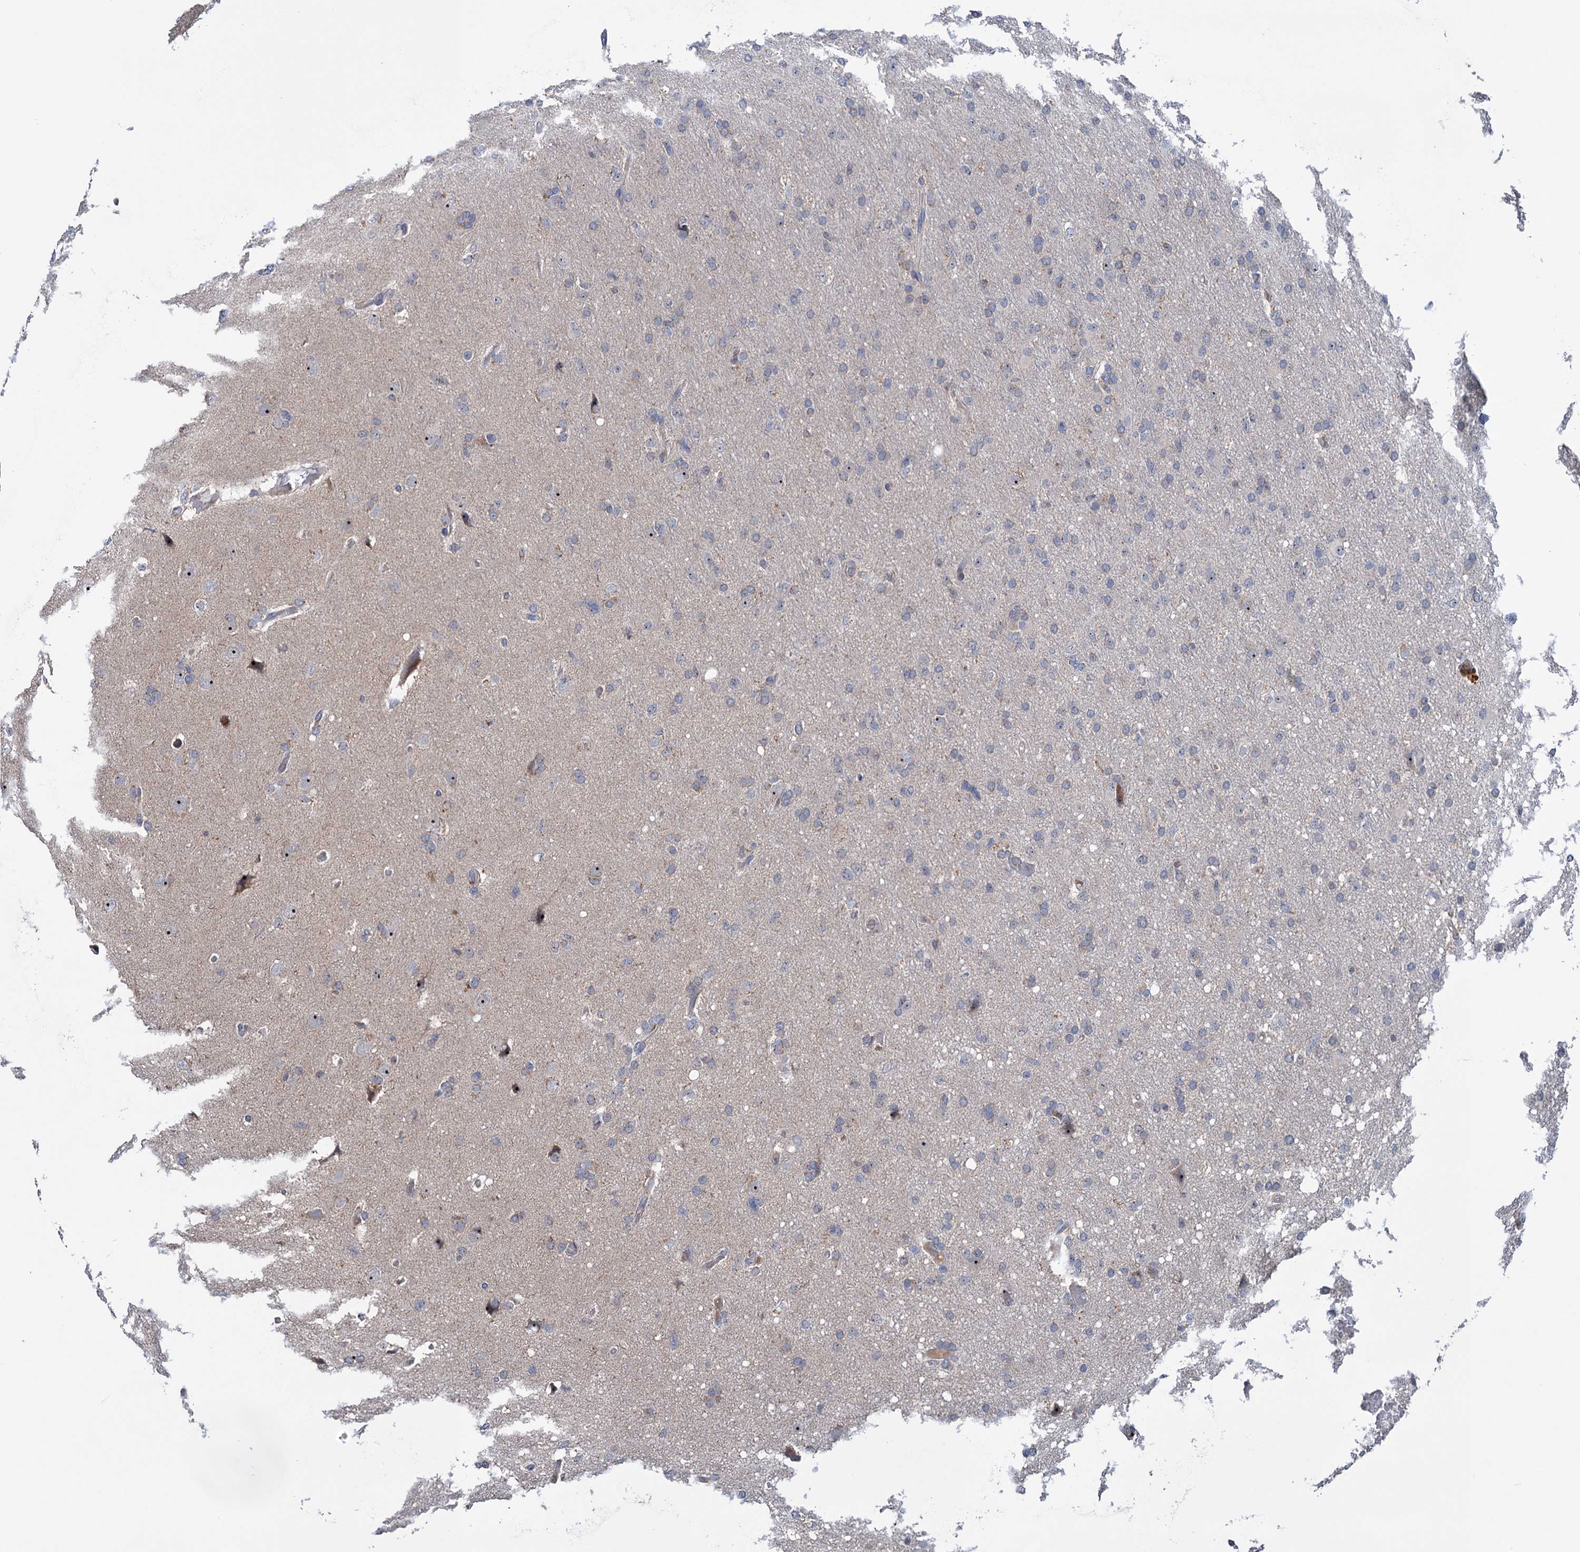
{"staining": {"intensity": "moderate", "quantity": "<25%", "location": "nuclear"}, "tissue": "glioma", "cell_type": "Tumor cells", "image_type": "cancer", "snomed": [{"axis": "morphology", "description": "Glioma, malignant, High grade"}, {"axis": "topography", "description": "Cerebral cortex"}], "caption": "Moderate nuclear expression is appreciated in about <25% of tumor cells in malignant glioma (high-grade).", "gene": "HTR3B", "patient": {"sex": "female", "age": 36}}